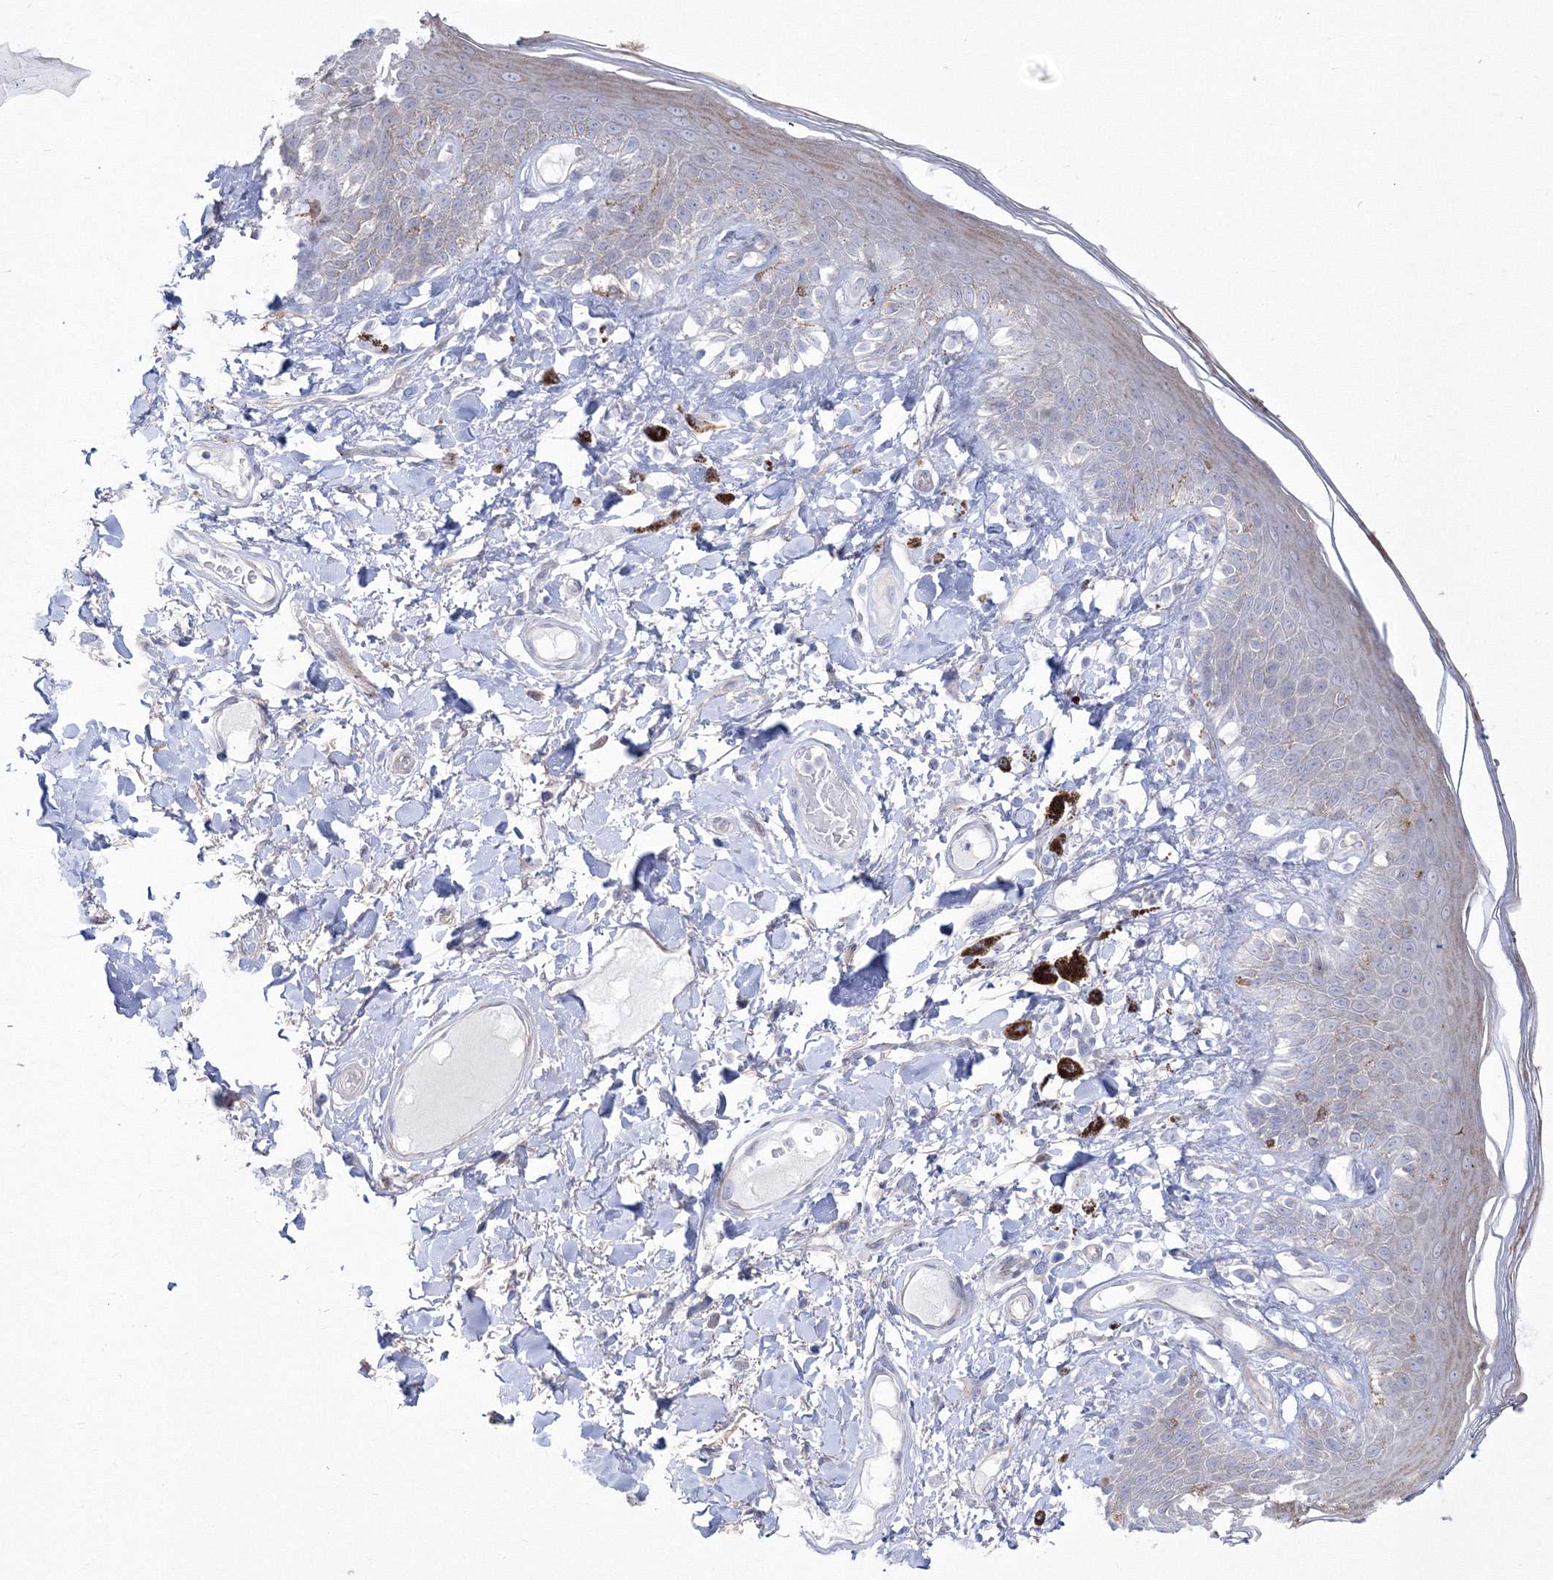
{"staining": {"intensity": "negative", "quantity": "none", "location": "none"}, "tissue": "skin", "cell_type": "Epidermal cells", "image_type": "normal", "snomed": [{"axis": "morphology", "description": "Normal tissue, NOS"}, {"axis": "topography", "description": "Anal"}], "caption": "DAB immunohistochemical staining of normal human skin displays no significant staining in epidermal cells. (Brightfield microscopy of DAB immunohistochemistry (IHC) at high magnification).", "gene": "HYAL2", "patient": {"sex": "female", "age": 78}}